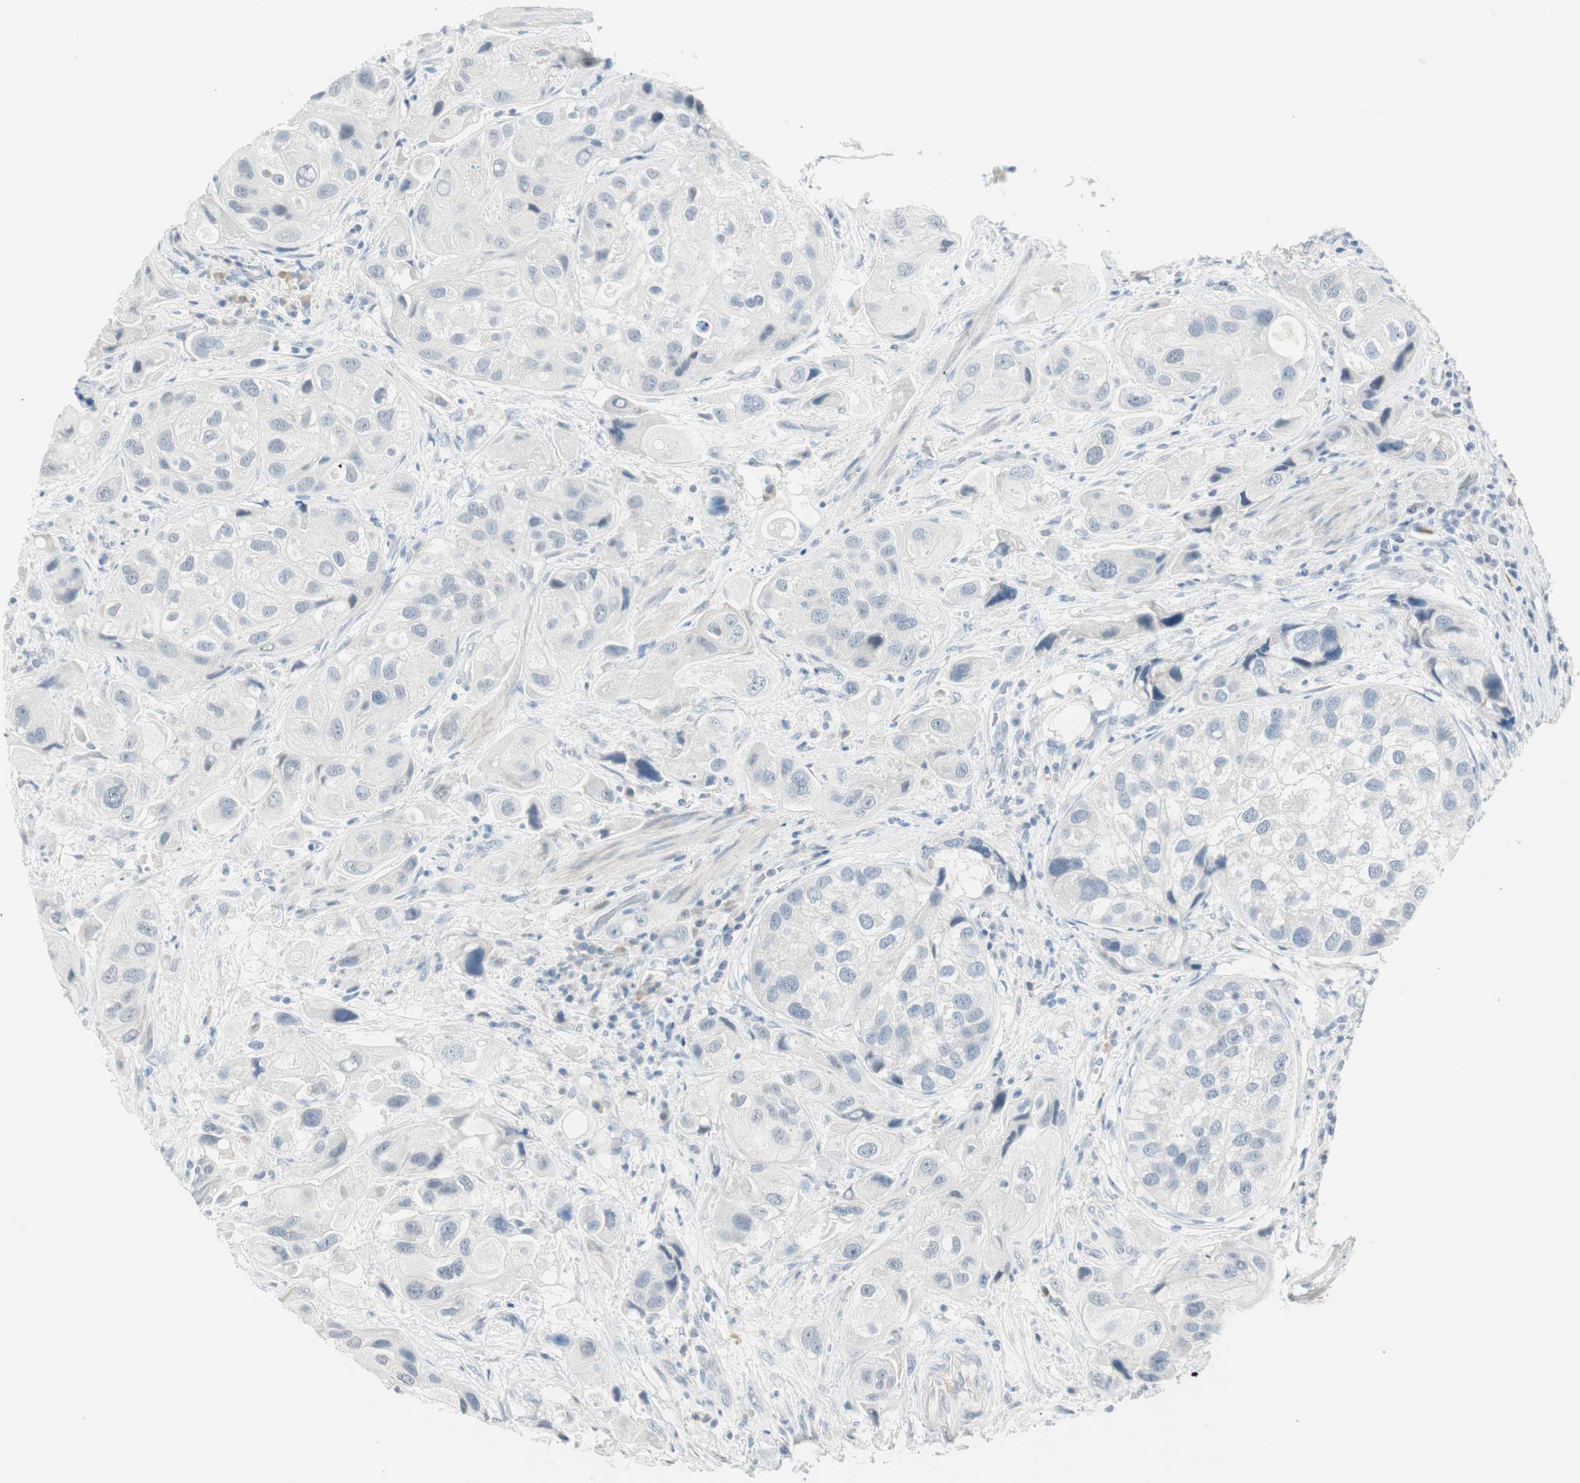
{"staining": {"intensity": "negative", "quantity": "none", "location": "none"}, "tissue": "urothelial cancer", "cell_type": "Tumor cells", "image_type": "cancer", "snomed": [{"axis": "morphology", "description": "Urothelial carcinoma, High grade"}, {"axis": "topography", "description": "Urinary bladder"}], "caption": "A high-resolution histopathology image shows IHC staining of urothelial cancer, which shows no significant staining in tumor cells. (Stains: DAB (3,3'-diaminobenzidine) IHC with hematoxylin counter stain, Microscopy: brightfield microscopy at high magnification).", "gene": "MLLT10", "patient": {"sex": "female", "age": 64}}